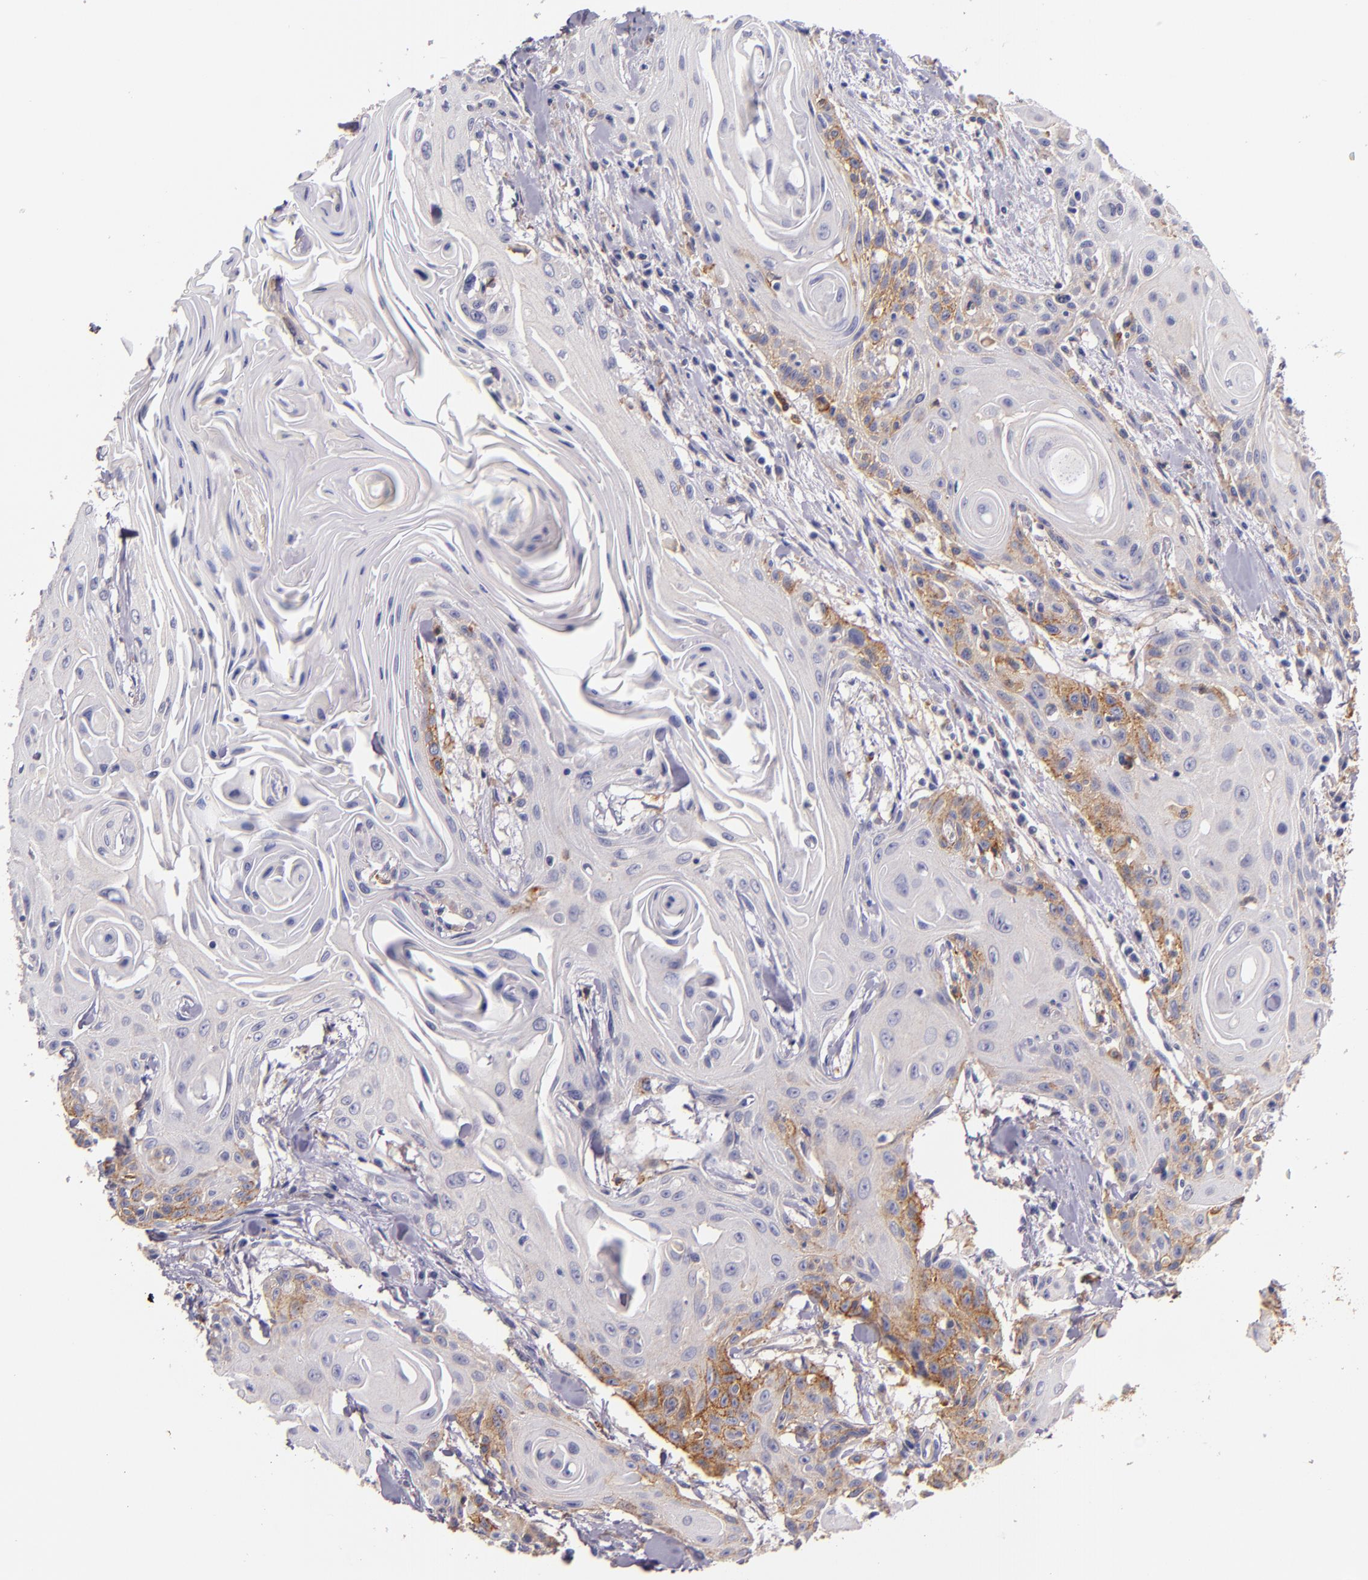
{"staining": {"intensity": "moderate", "quantity": "<25%", "location": "cytoplasmic/membranous"}, "tissue": "head and neck cancer", "cell_type": "Tumor cells", "image_type": "cancer", "snomed": [{"axis": "morphology", "description": "Squamous cell carcinoma, NOS"}, {"axis": "morphology", "description": "Squamous cell carcinoma, metastatic, NOS"}, {"axis": "topography", "description": "Lymph node"}, {"axis": "topography", "description": "Salivary gland"}, {"axis": "topography", "description": "Head-Neck"}], "caption": "High-power microscopy captured an immunohistochemistry (IHC) image of head and neck cancer, revealing moderate cytoplasmic/membranous positivity in about <25% of tumor cells.", "gene": "C5AR1", "patient": {"sex": "female", "age": 74}}